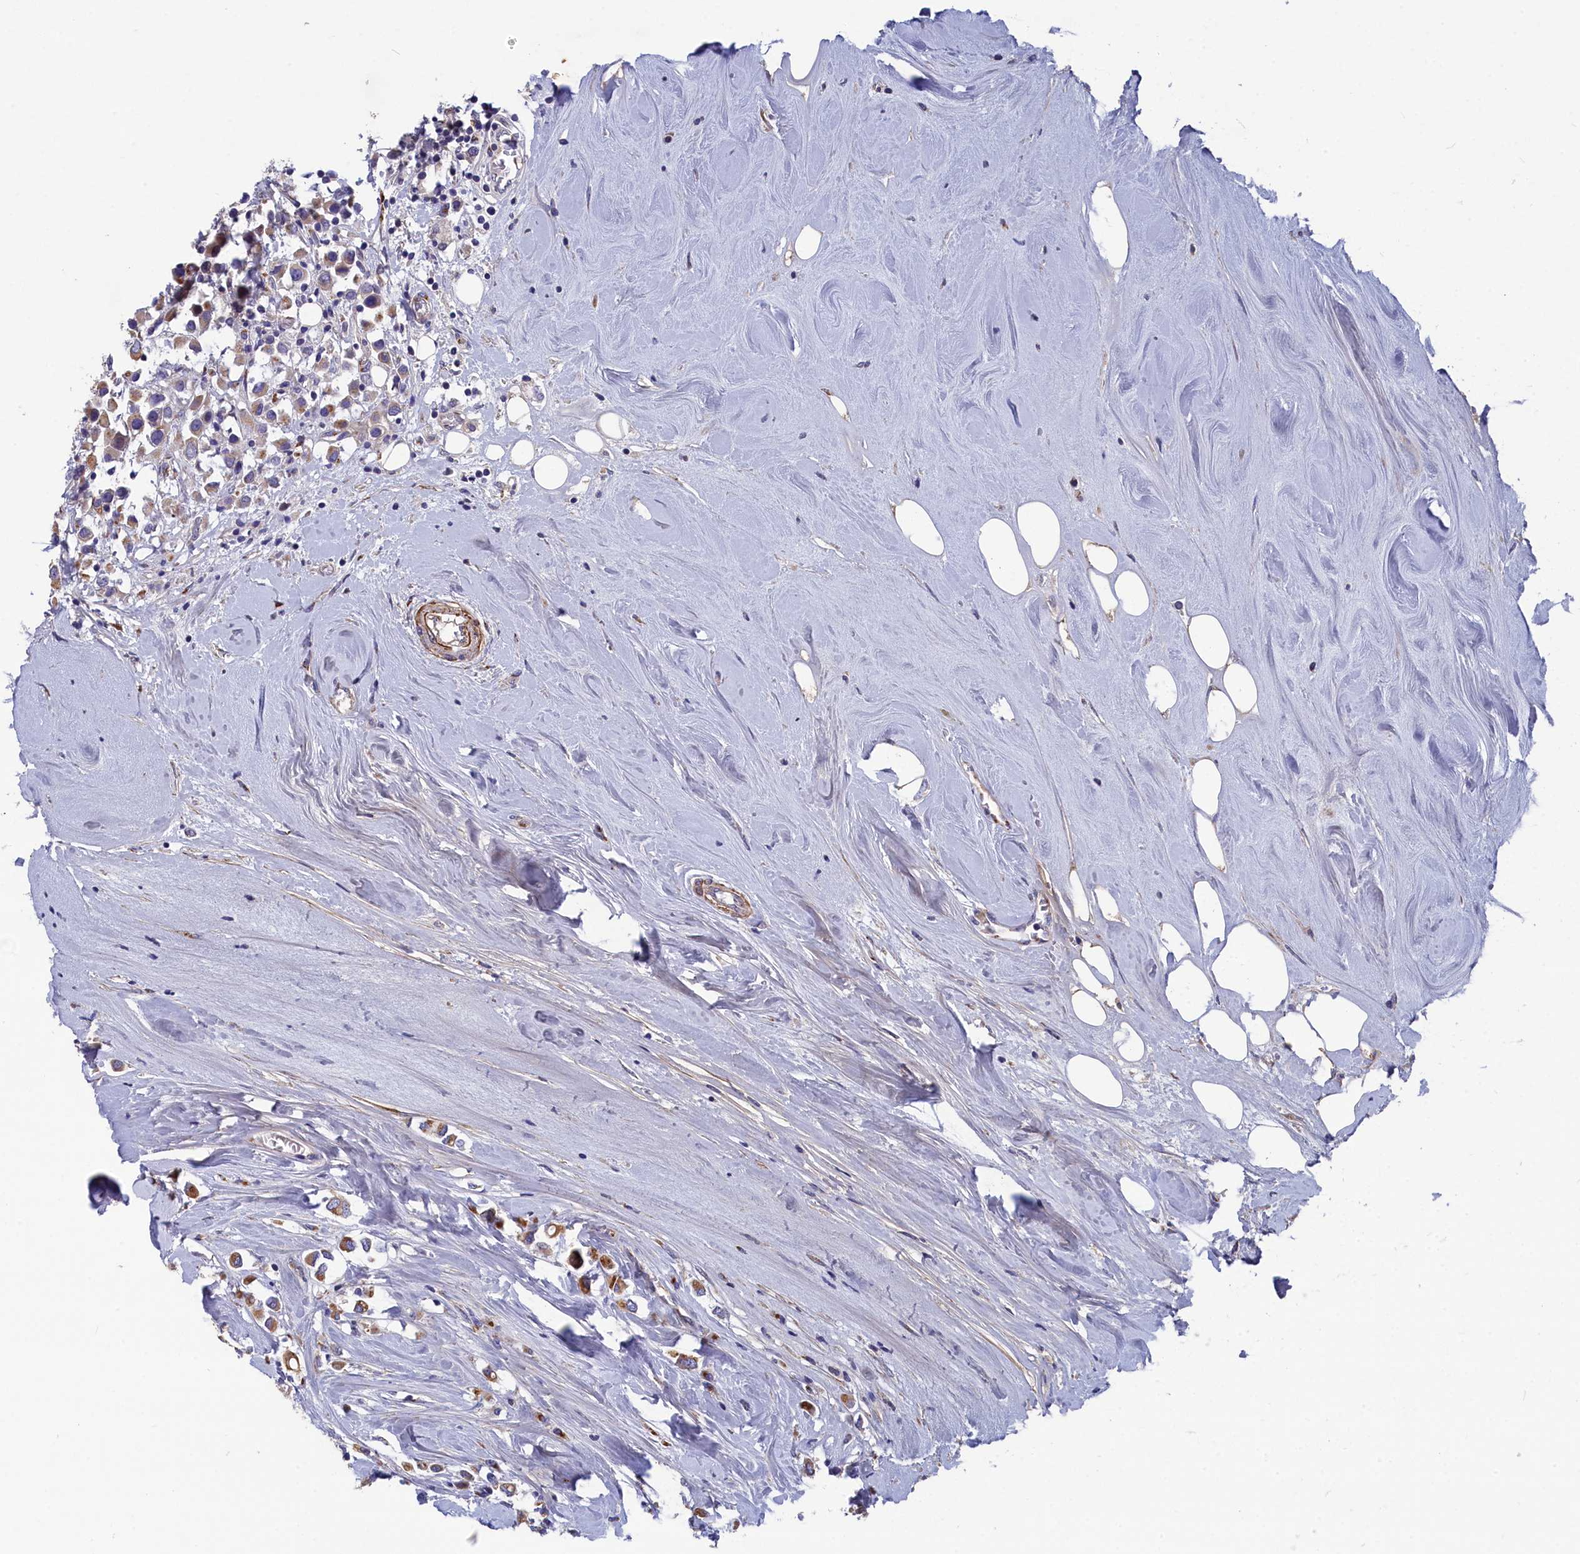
{"staining": {"intensity": "moderate", "quantity": ">75%", "location": "cytoplasmic/membranous"}, "tissue": "breast cancer", "cell_type": "Tumor cells", "image_type": "cancer", "snomed": [{"axis": "morphology", "description": "Duct carcinoma"}, {"axis": "topography", "description": "Breast"}], "caption": "A brown stain highlights moderate cytoplasmic/membranous positivity of a protein in human infiltrating ductal carcinoma (breast) tumor cells.", "gene": "TUBGCP4", "patient": {"sex": "female", "age": 61}}